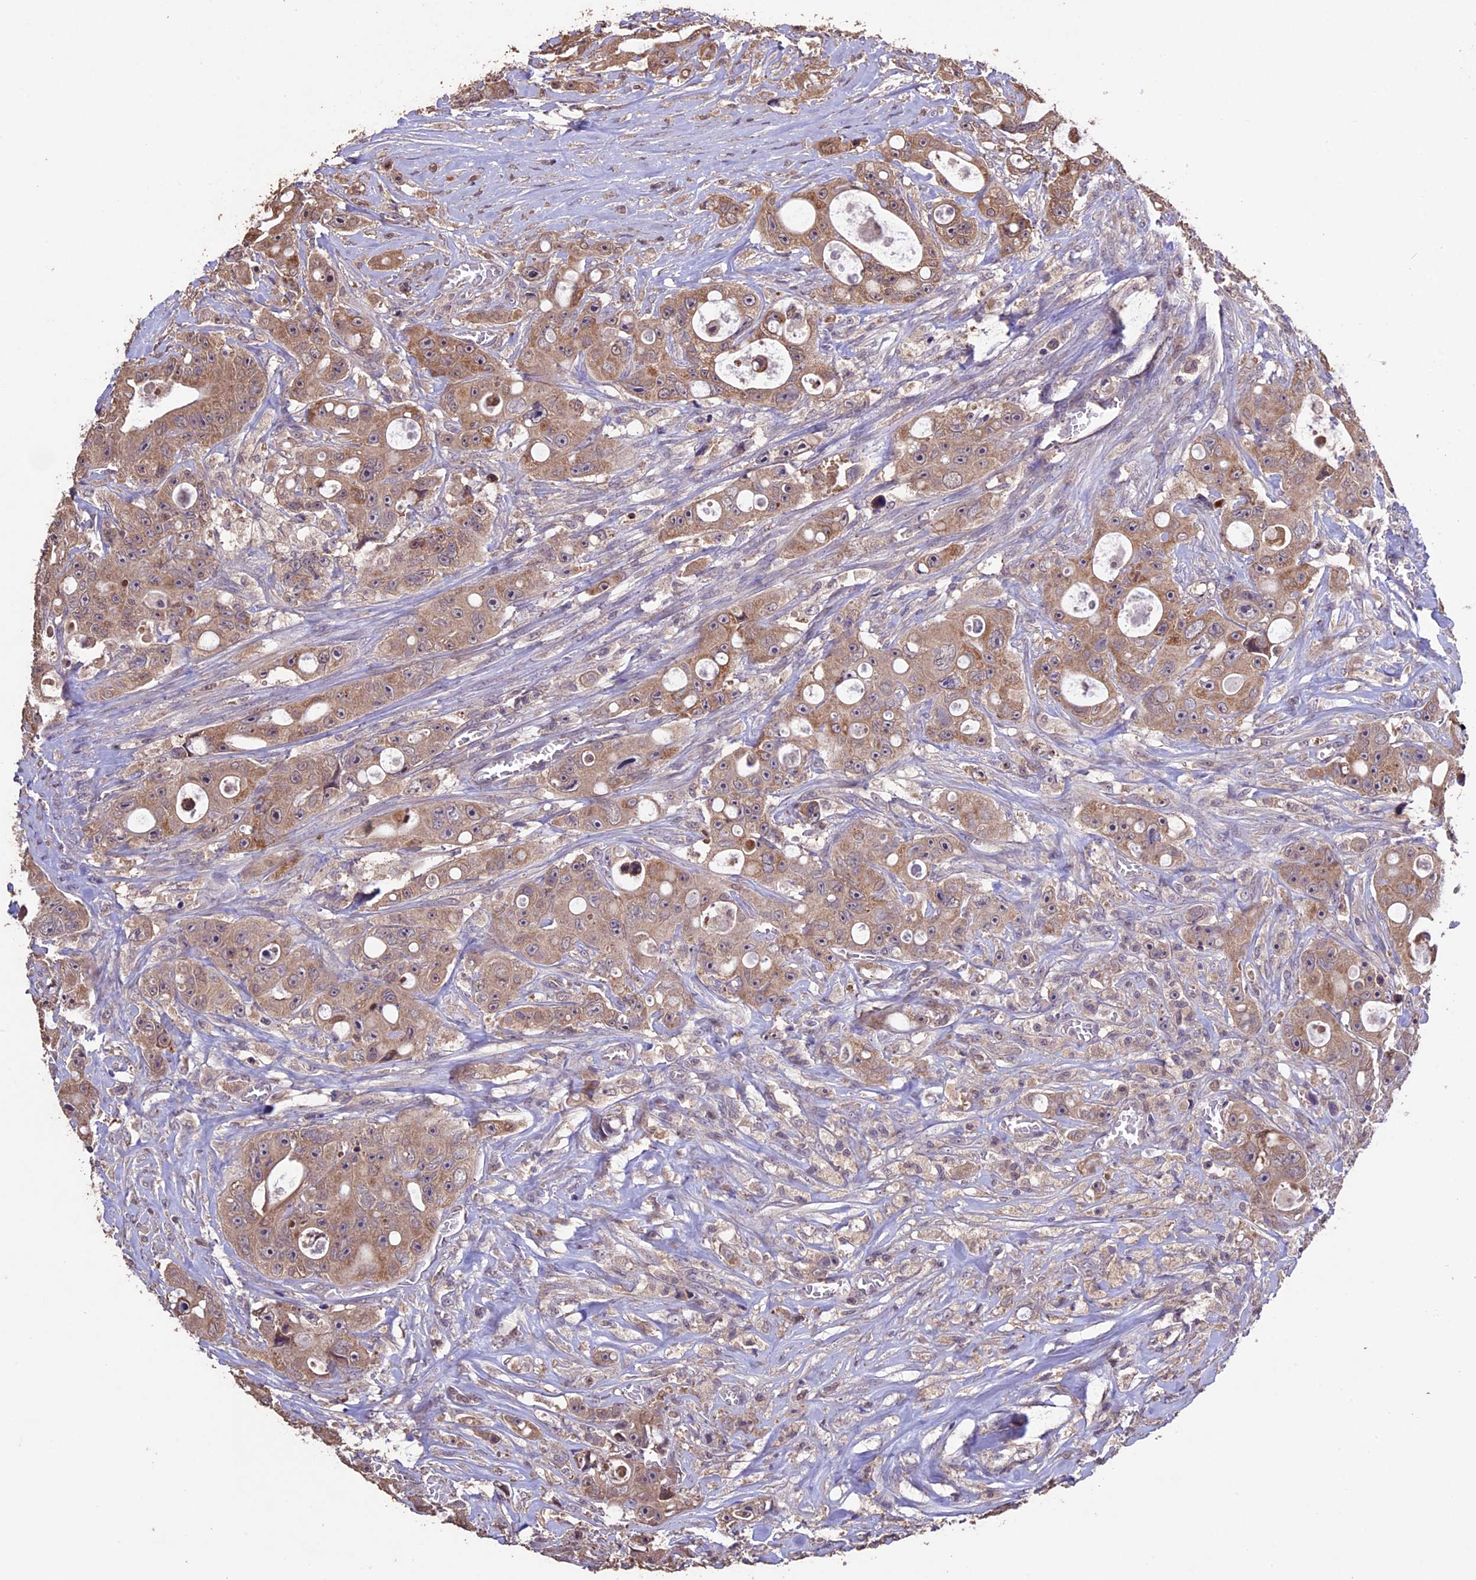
{"staining": {"intensity": "moderate", "quantity": ">75%", "location": "cytoplasmic/membranous"}, "tissue": "colorectal cancer", "cell_type": "Tumor cells", "image_type": "cancer", "snomed": [{"axis": "morphology", "description": "Adenocarcinoma, NOS"}, {"axis": "topography", "description": "Colon"}], "caption": "Colorectal adenocarcinoma stained for a protein displays moderate cytoplasmic/membranous positivity in tumor cells.", "gene": "DIS3L", "patient": {"sex": "female", "age": 46}}